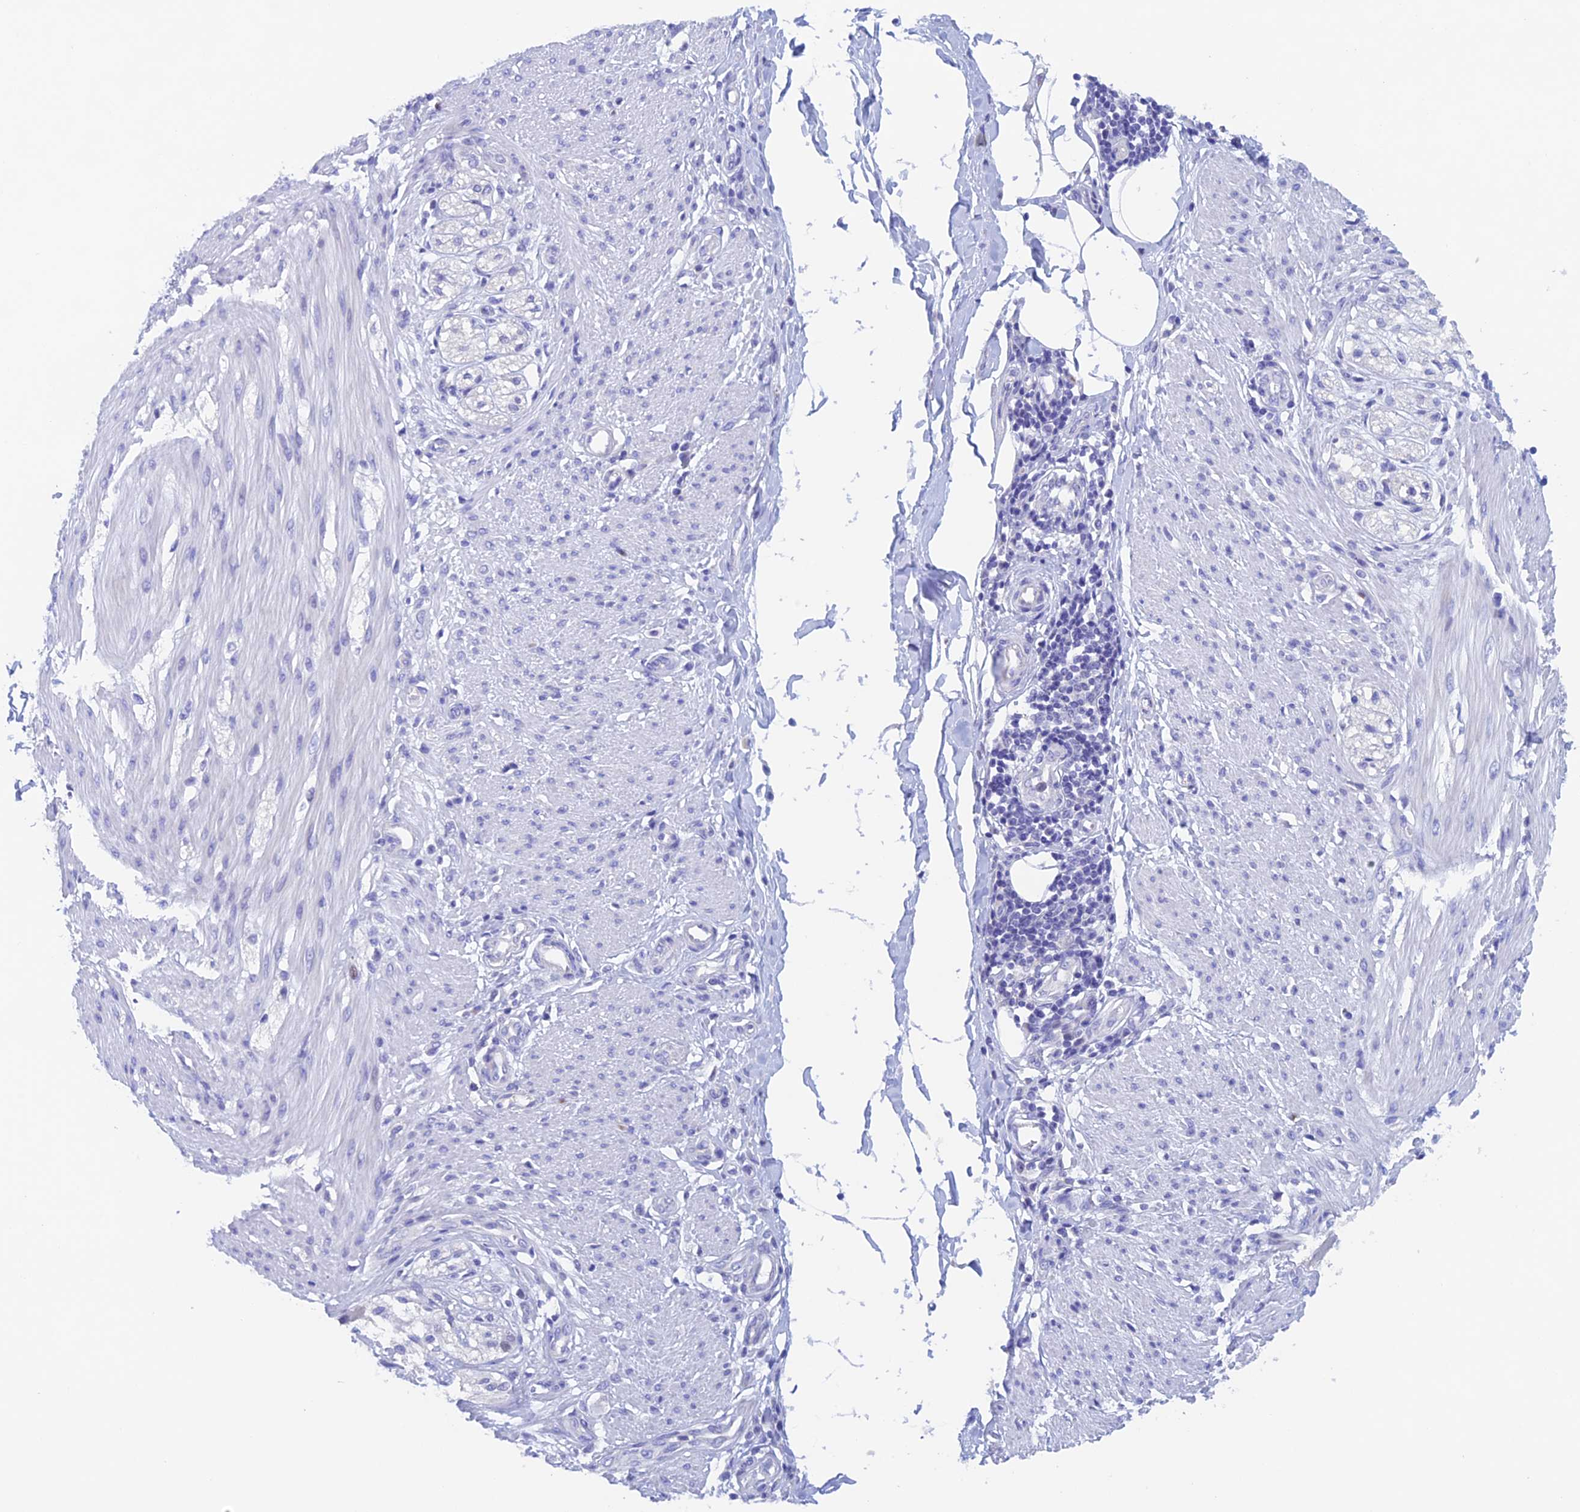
{"staining": {"intensity": "negative", "quantity": "none", "location": "none"}, "tissue": "smooth muscle", "cell_type": "Smooth muscle cells", "image_type": "normal", "snomed": [{"axis": "morphology", "description": "Normal tissue, NOS"}, {"axis": "morphology", "description": "Adenocarcinoma, NOS"}, {"axis": "topography", "description": "Colon"}, {"axis": "topography", "description": "Peripheral nerve tissue"}], "caption": "This photomicrograph is of unremarkable smooth muscle stained with immunohistochemistry to label a protein in brown with the nuclei are counter-stained blue. There is no expression in smooth muscle cells. (DAB IHC, high magnification).", "gene": "PSMC3IP", "patient": {"sex": "male", "age": 14}}